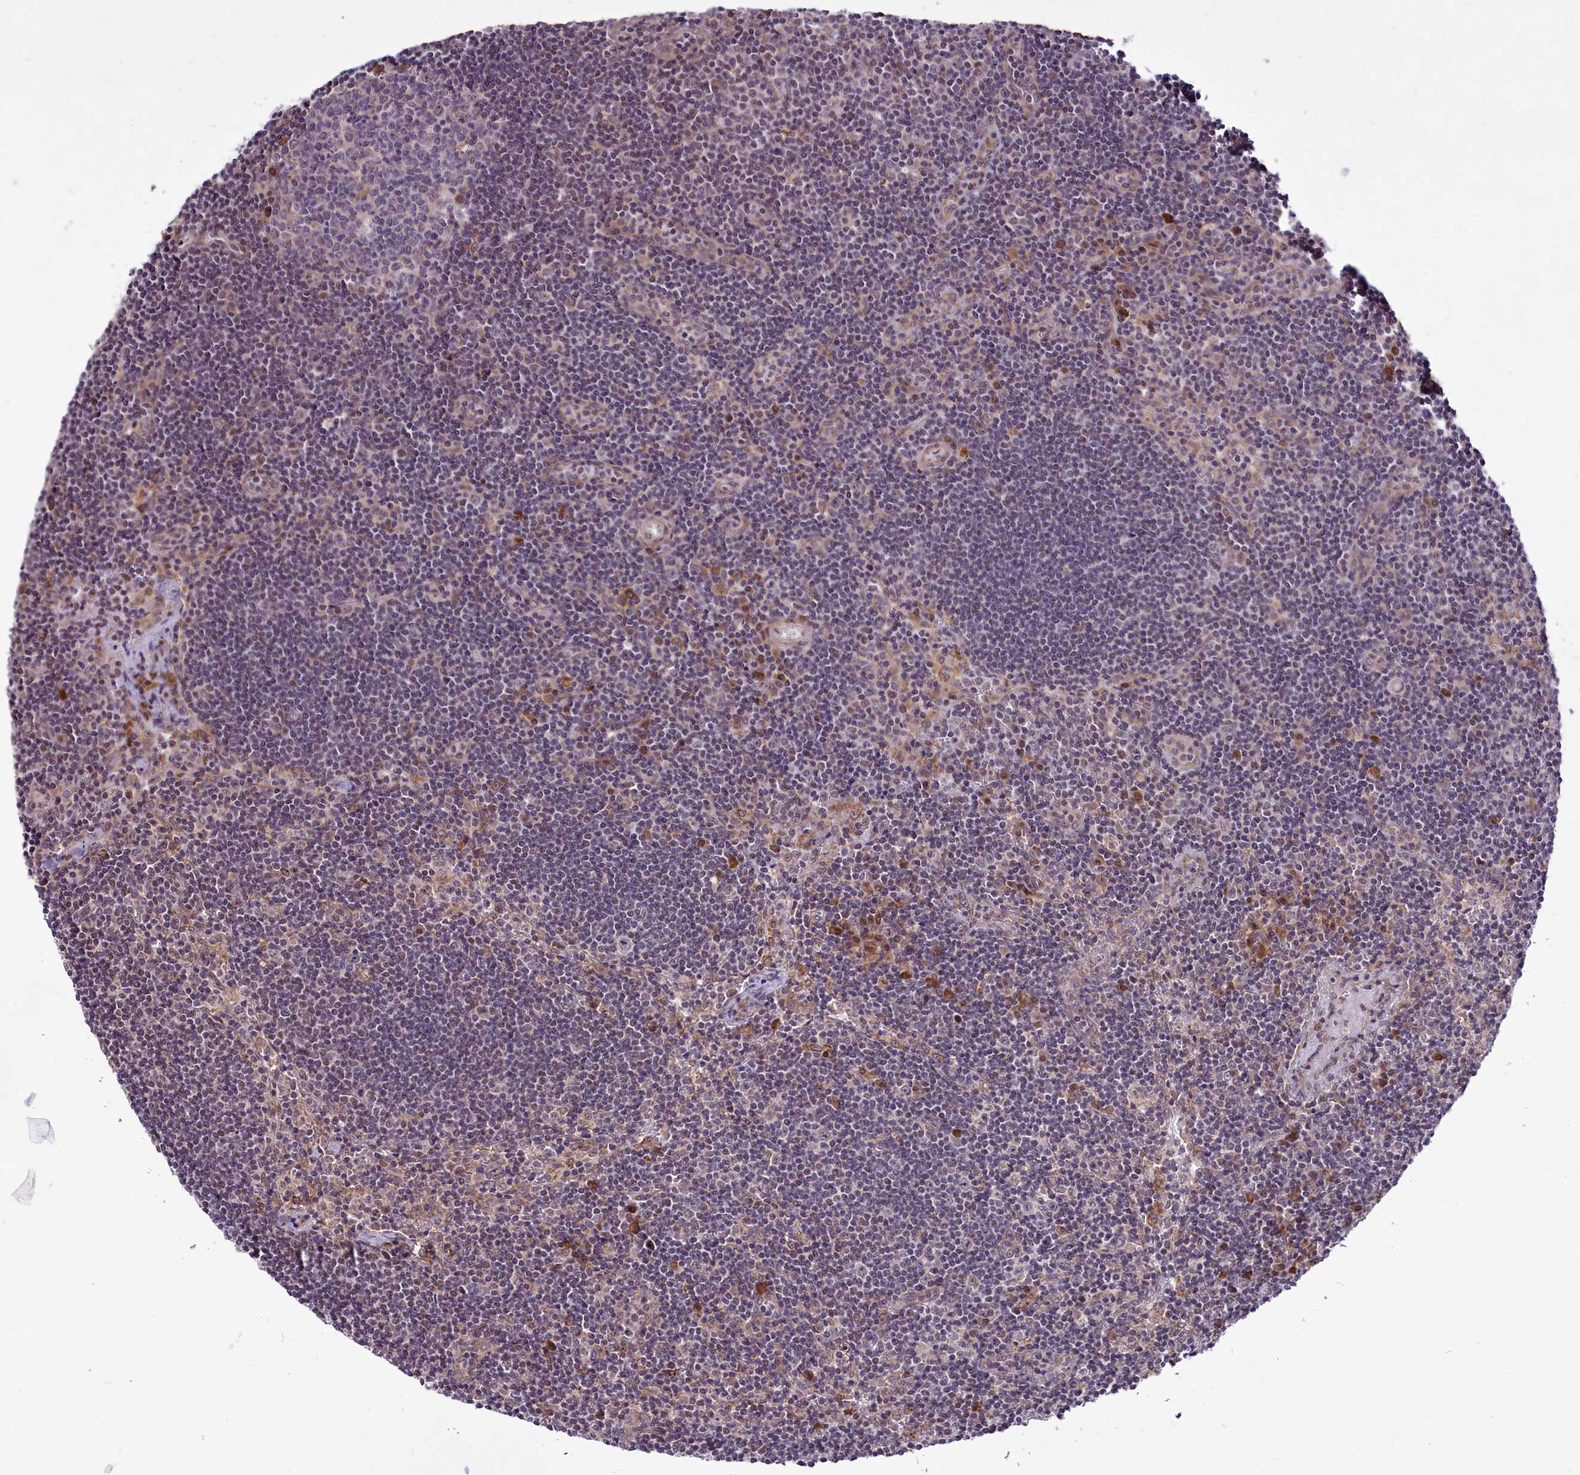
{"staining": {"intensity": "negative", "quantity": "none", "location": "none"}, "tissue": "lymph node", "cell_type": "Germinal center cells", "image_type": "normal", "snomed": [{"axis": "morphology", "description": "Normal tissue, NOS"}, {"axis": "topography", "description": "Lymph node"}], "caption": "An IHC photomicrograph of benign lymph node is shown. There is no staining in germinal center cells of lymph node. (DAB immunohistochemistry (IHC) visualized using brightfield microscopy, high magnification).", "gene": "RSBN1", "patient": {"sex": "female", "age": 32}}